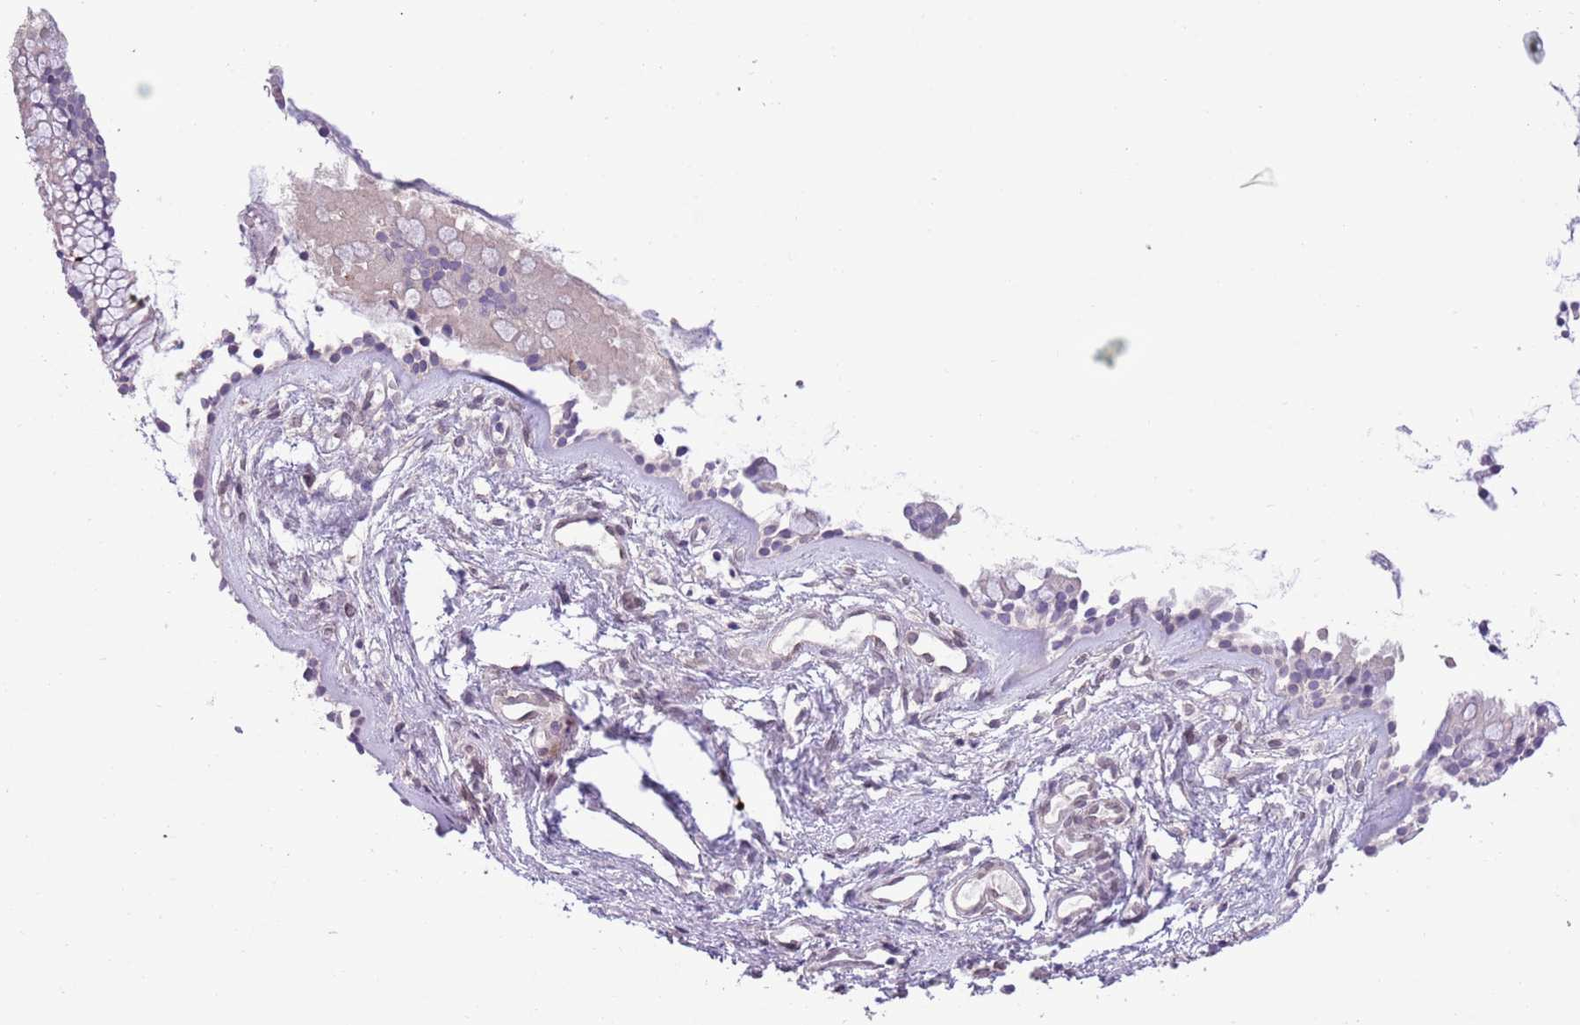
{"staining": {"intensity": "negative", "quantity": "none", "location": "none"}, "tissue": "nasopharynx", "cell_type": "Respiratory epithelial cells", "image_type": "normal", "snomed": [{"axis": "morphology", "description": "Normal tissue, NOS"}, {"axis": "topography", "description": "Nasopharynx"}], "caption": "DAB immunohistochemical staining of unremarkable human nasopharynx reveals no significant positivity in respiratory epithelial cells.", "gene": "CCND2", "patient": {"sex": "male", "age": 82}}